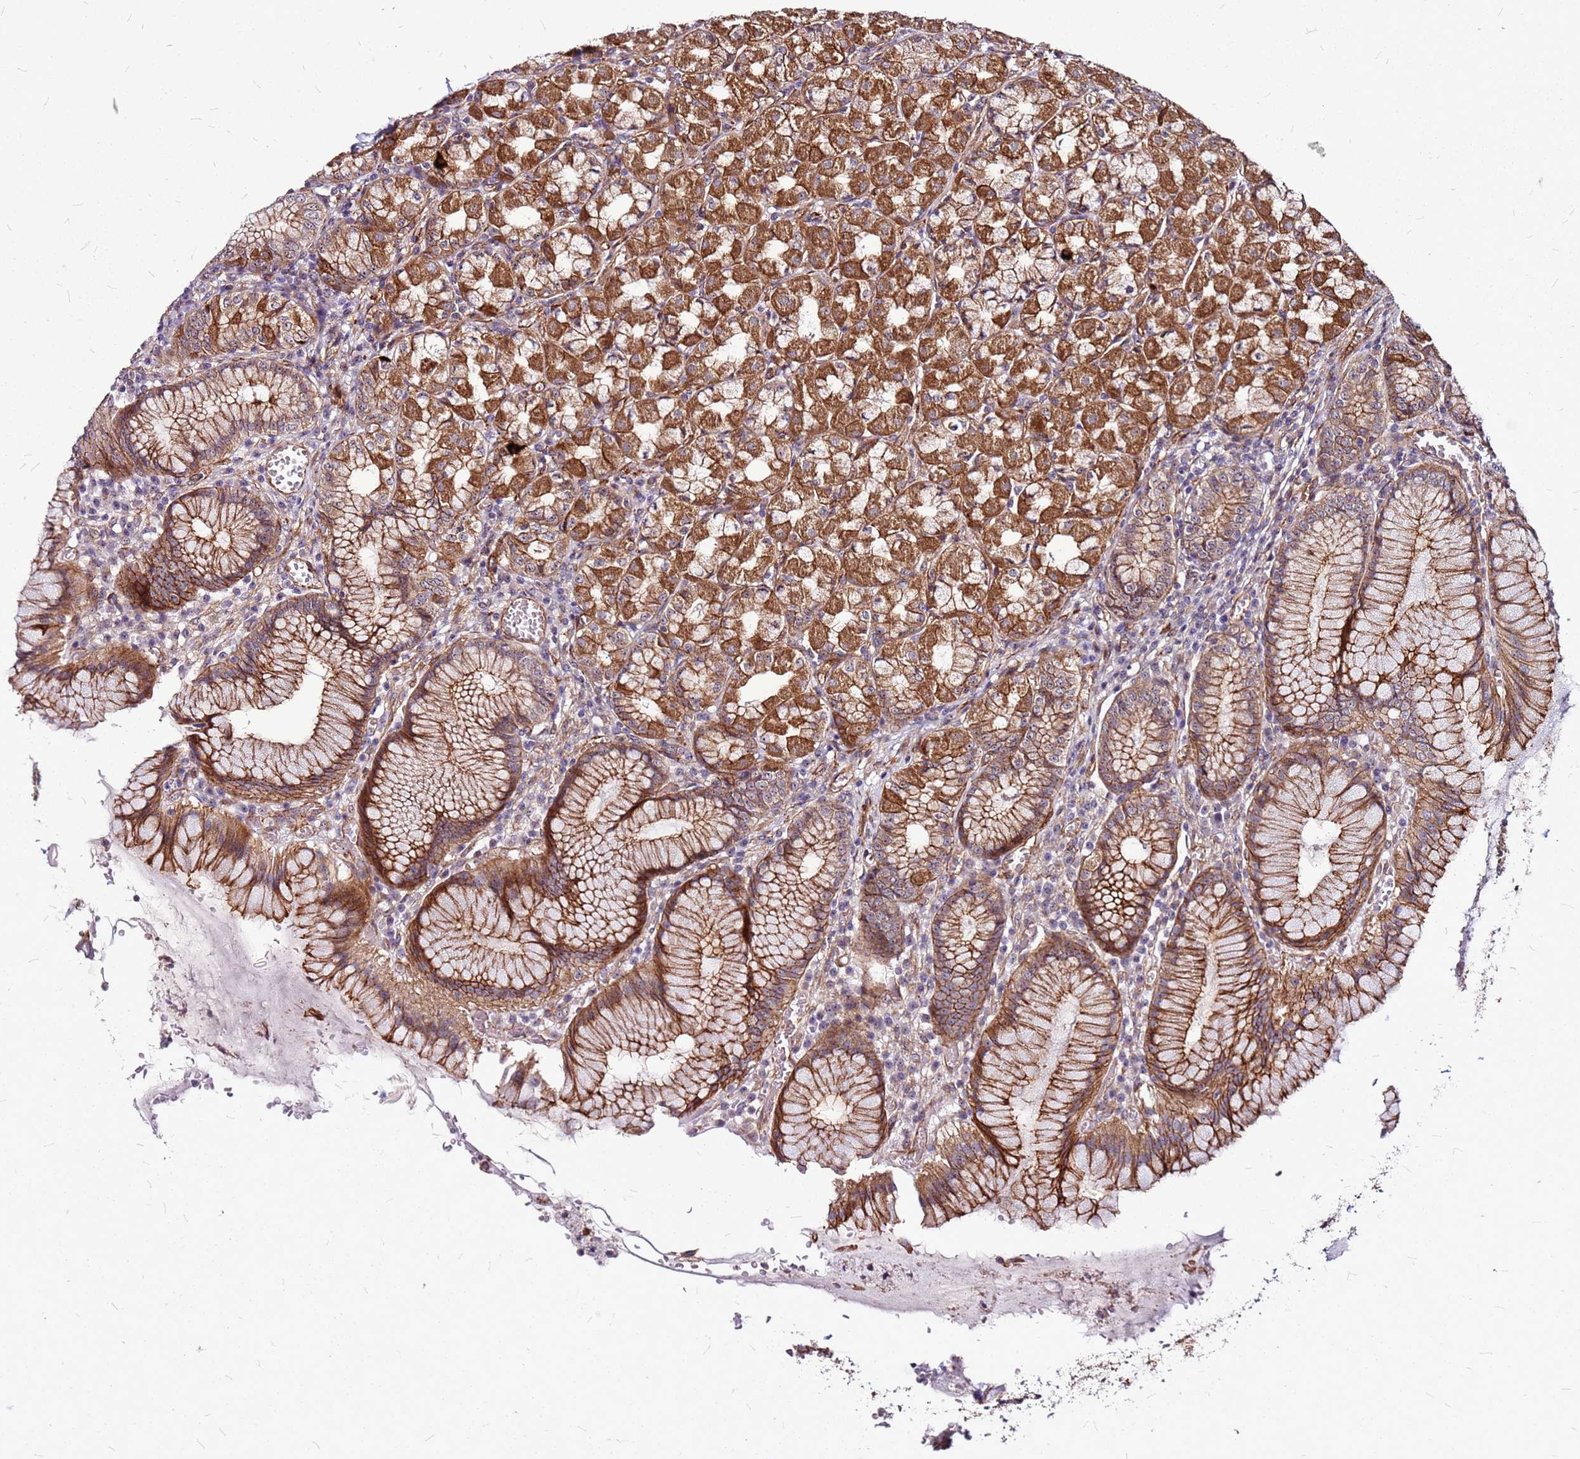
{"staining": {"intensity": "strong", "quantity": ">75%", "location": "cytoplasmic/membranous"}, "tissue": "stomach", "cell_type": "Glandular cells", "image_type": "normal", "snomed": [{"axis": "morphology", "description": "Normal tissue, NOS"}, {"axis": "topography", "description": "Stomach"}], "caption": "Stomach stained with DAB (3,3'-diaminobenzidine) IHC shows high levels of strong cytoplasmic/membranous expression in about >75% of glandular cells.", "gene": "TOPAZ1", "patient": {"sex": "male", "age": 55}}